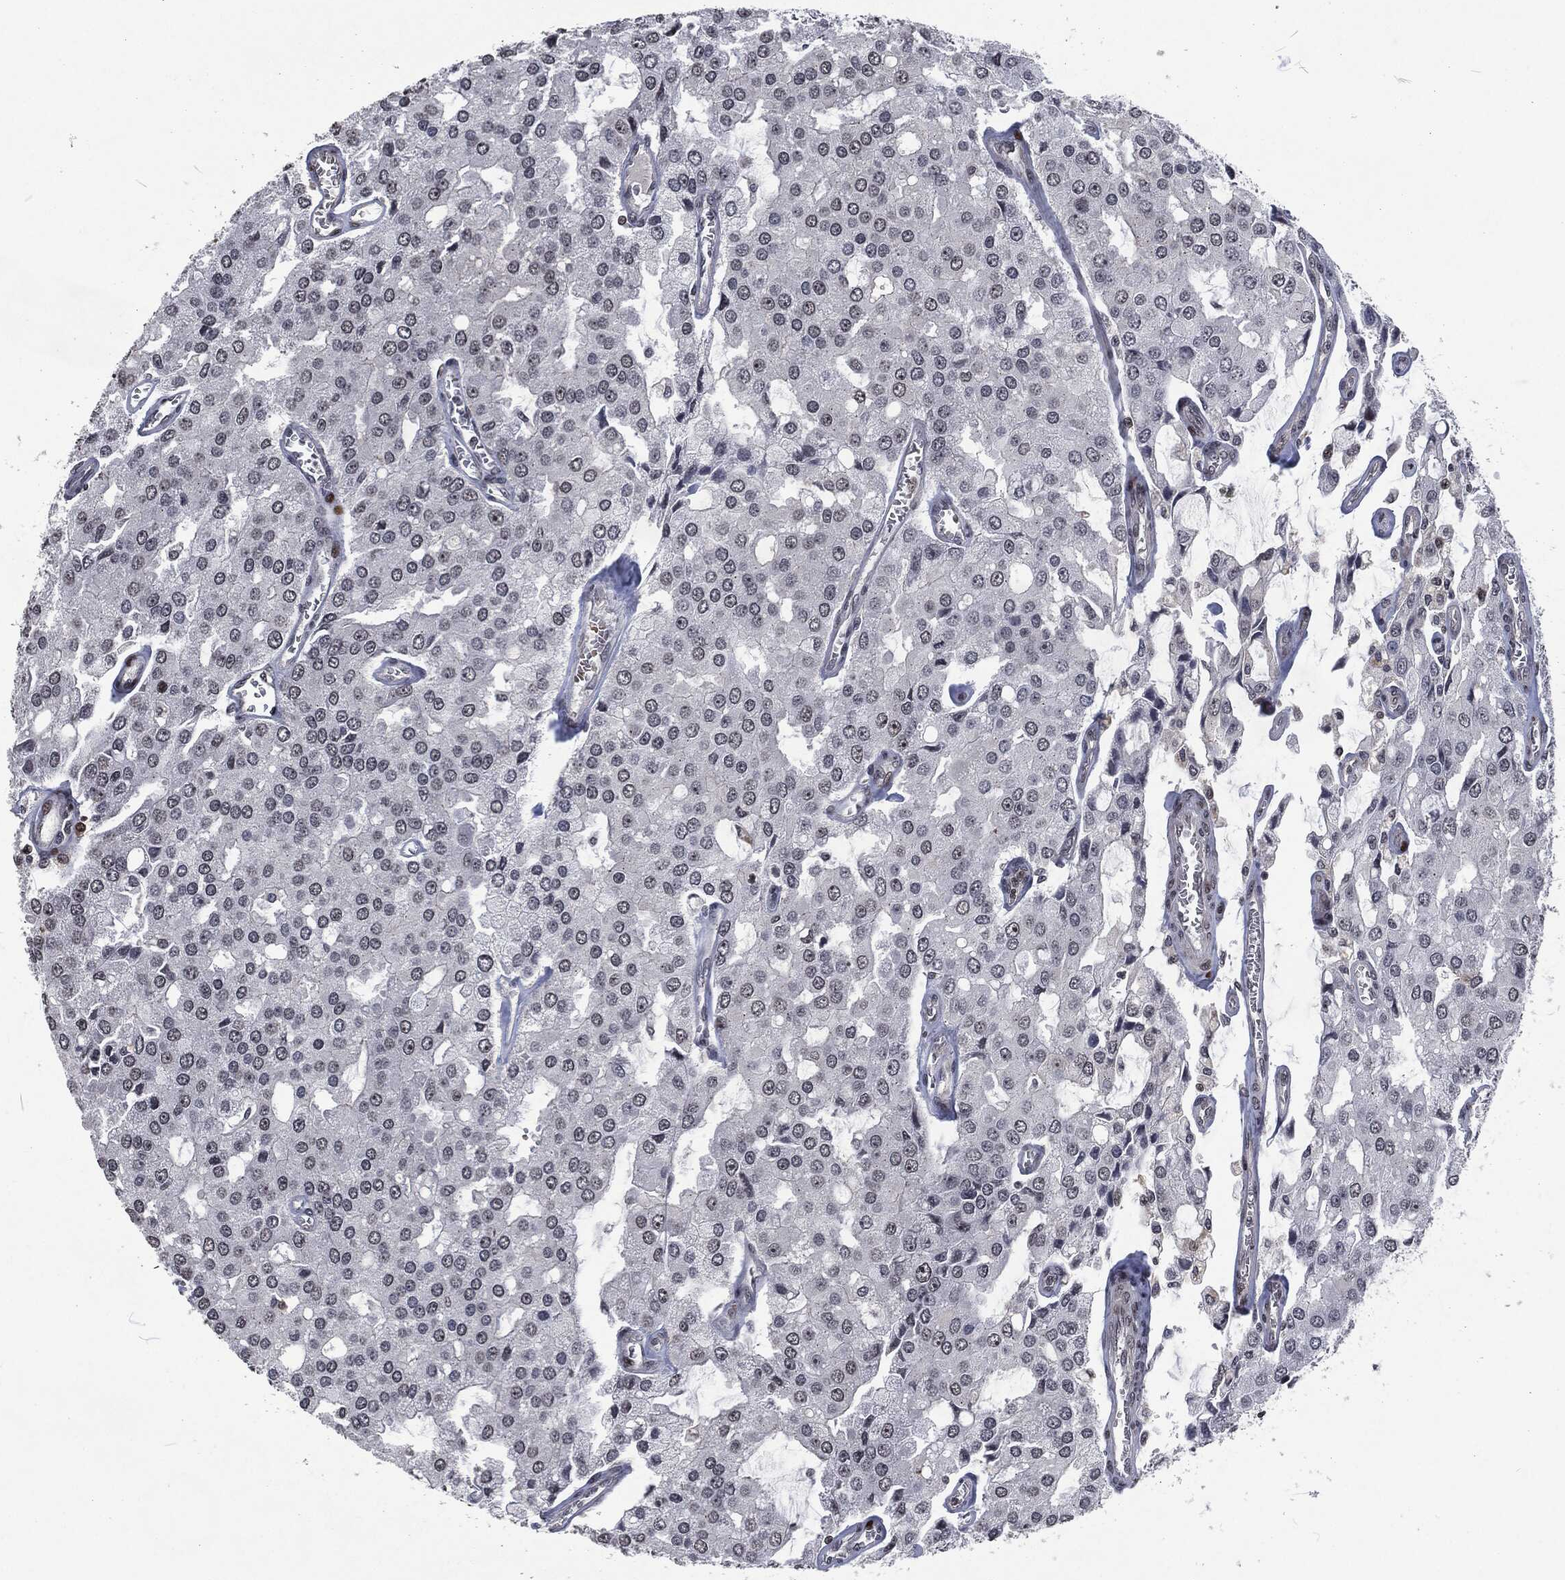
{"staining": {"intensity": "negative", "quantity": "none", "location": "none"}, "tissue": "prostate cancer", "cell_type": "Tumor cells", "image_type": "cancer", "snomed": [{"axis": "morphology", "description": "Adenocarcinoma, NOS"}, {"axis": "topography", "description": "Prostate and seminal vesicle, NOS"}, {"axis": "topography", "description": "Prostate"}], "caption": "Tumor cells show no significant expression in prostate adenocarcinoma.", "gene": "EGFR", "patient": {"sex": "male", "age": 67}}